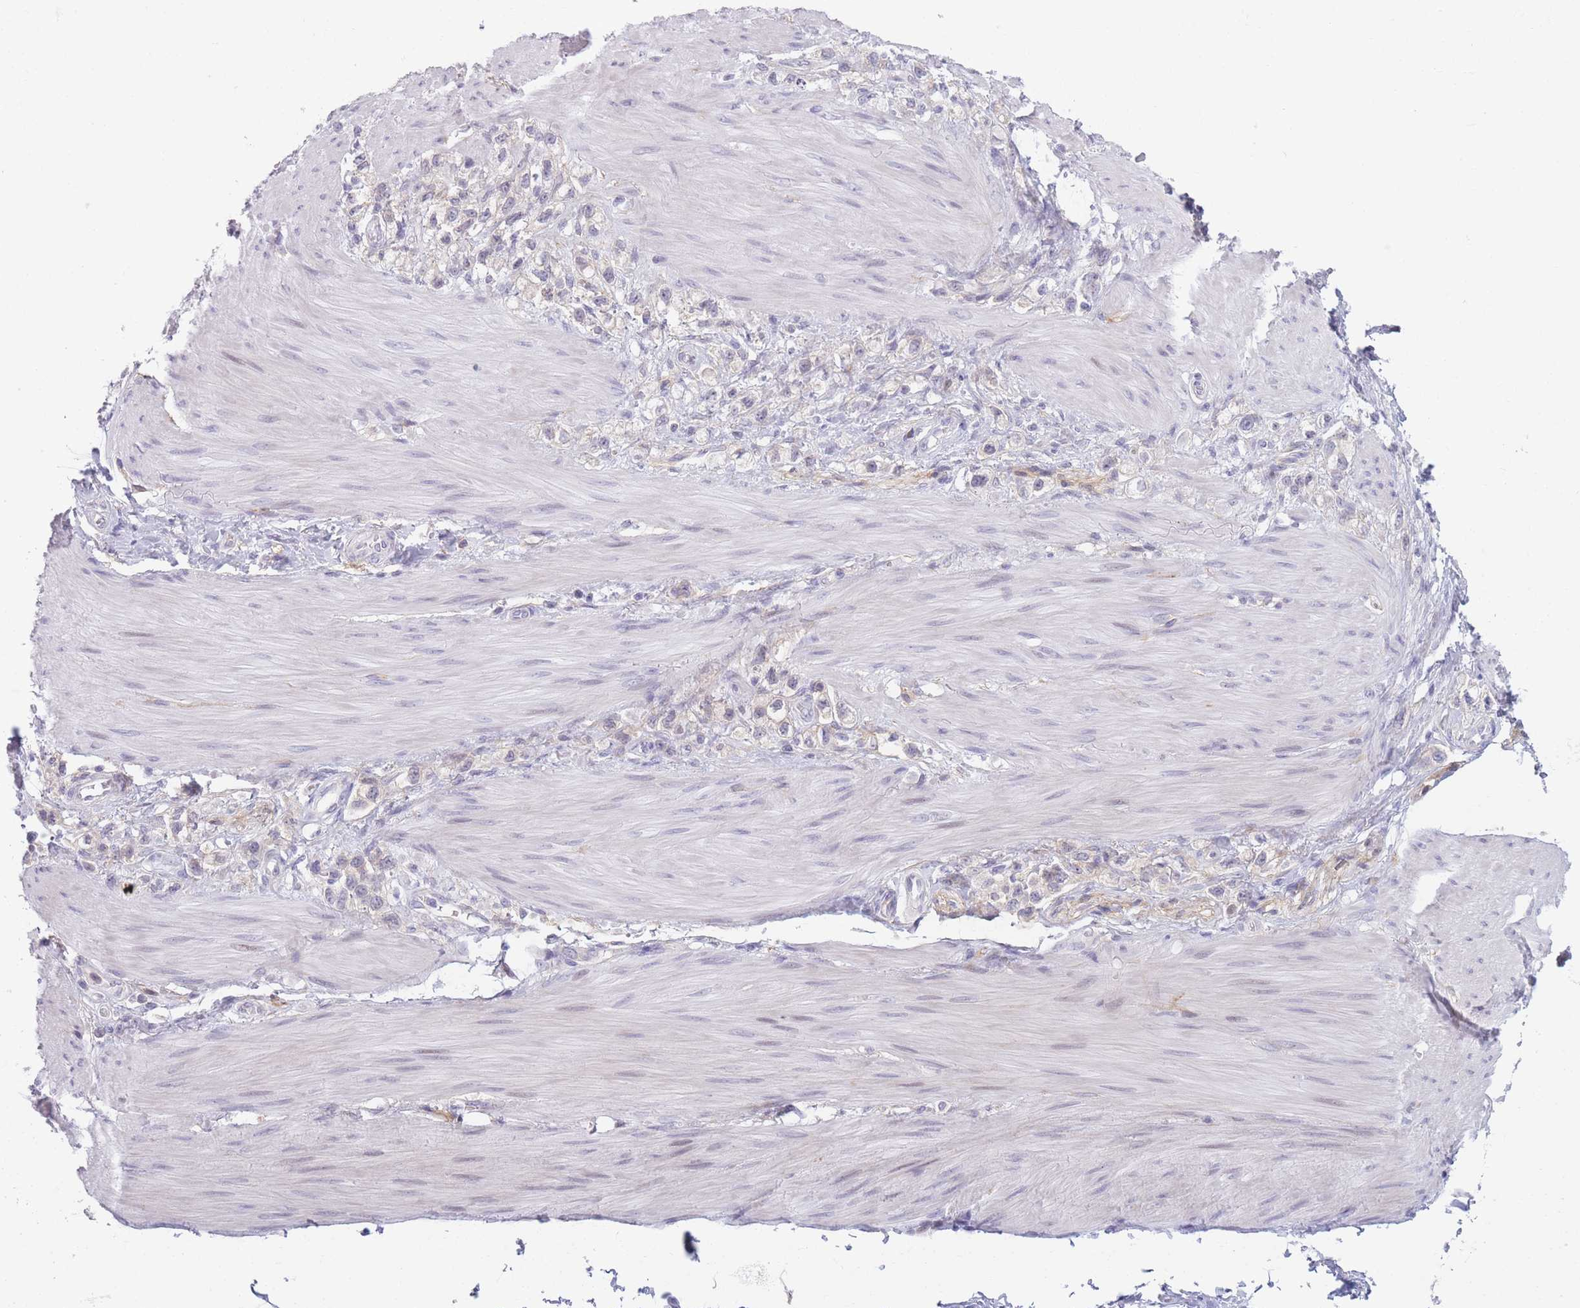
{"staining": {"intensity": "negative", "quantity": "none", "location": "none"}, "tissue": "stomach cancer", "cell_type": "Tumor cells", "image_type": "cancer", "snomed": [{"axis": "morphology", "description": "Adenocarcinoma, NOS"}, {"axis": "topography", "description": "Stomach"}], "caption": "IHC photomicrograph of neoplastic tissue: human stomach cancer stained with DAB exhibits no significant protein positivity in tumor cells.", "gene": "ZNF439", "patient": {"sex": "female", "age": 65}}